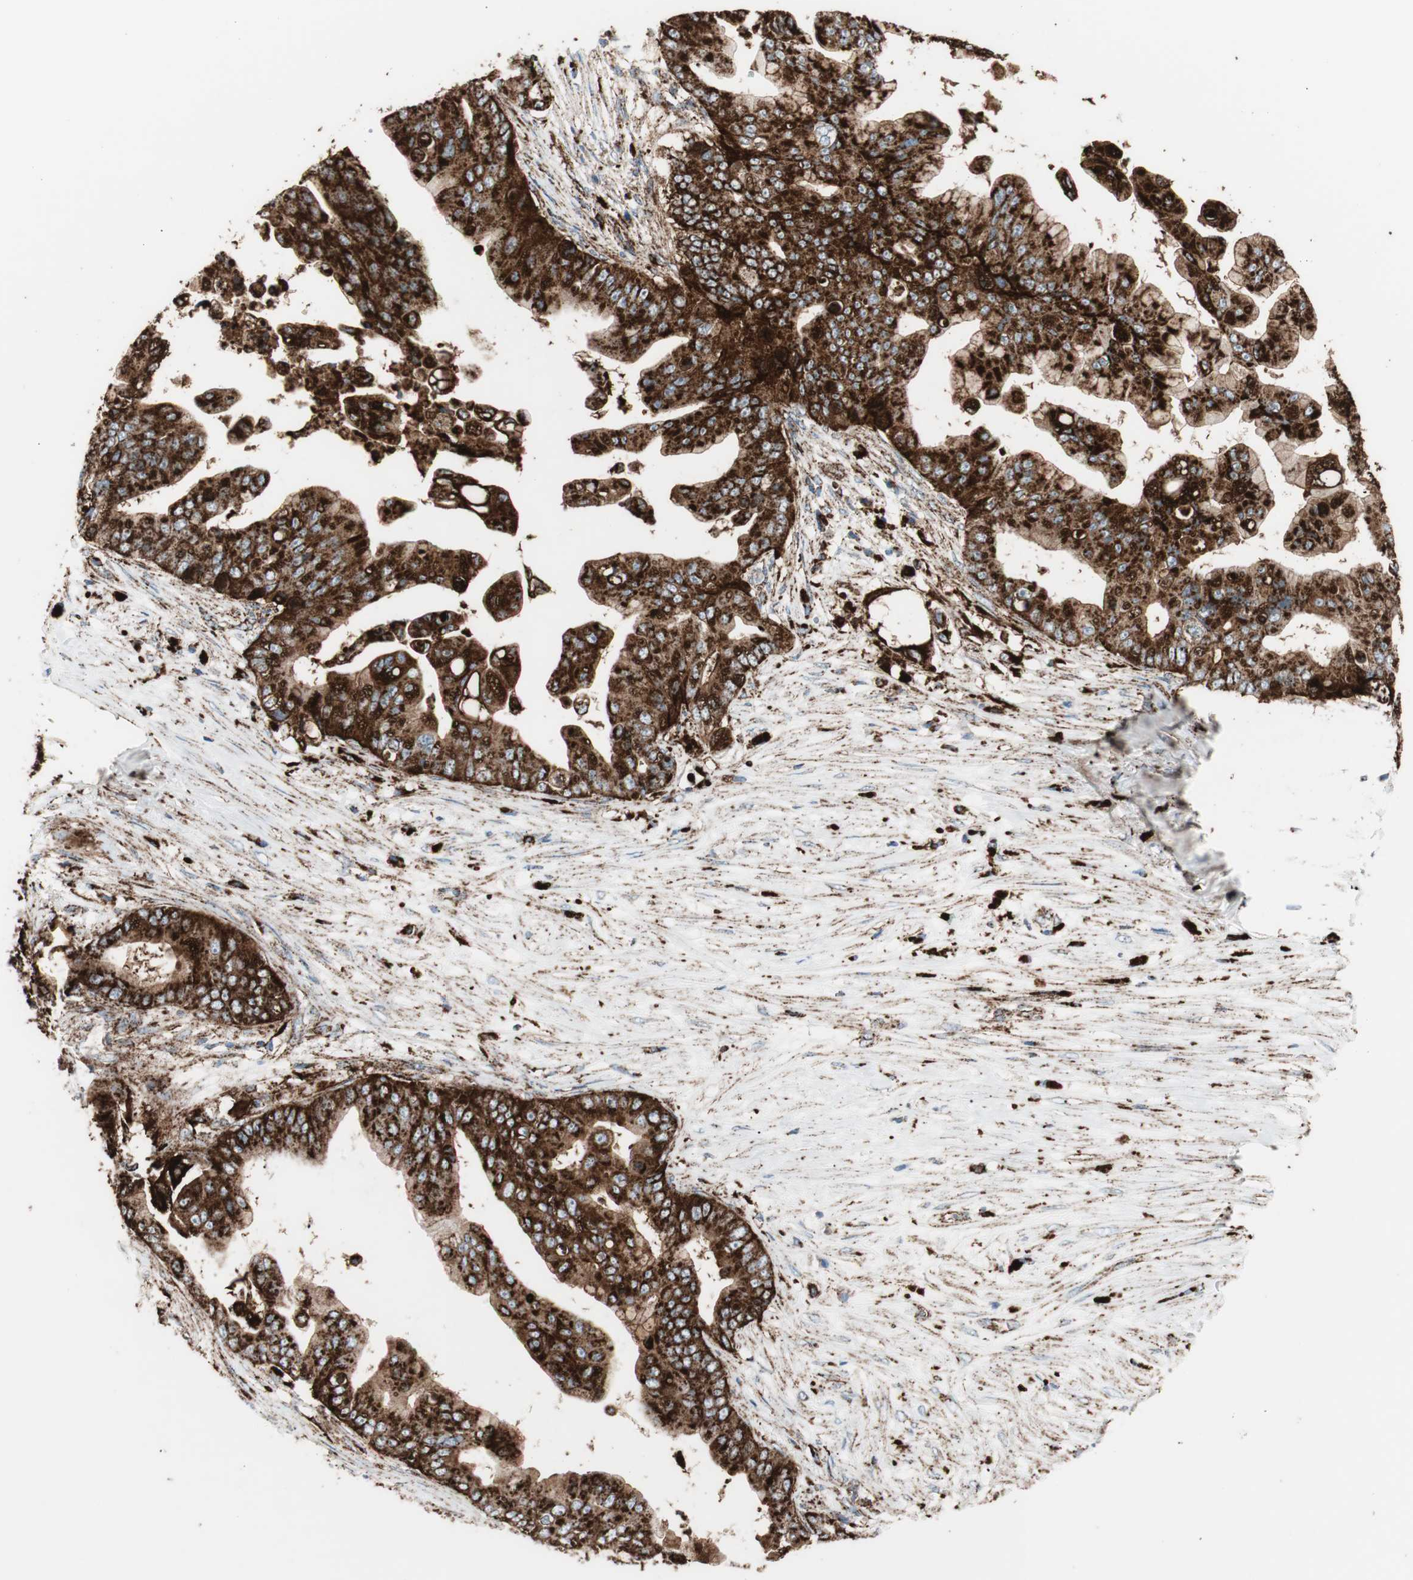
{"staining": {"intensity": "strong", "quantity": ">75%", "location": "cytoplasmic/membranous"}, "tissue": "pancreatic cancer", "cell_type": "Tumor cells", "image_type": "cancer", "snomed": [{"axis": "morphology", "description": "Adenocarcinoma, NOS"}, {"axis": "topography", "description": "Pancreas"}], "caption": "There is high levels of strong cytoplasmic/membranous expression in tumor cells of pancreatic cancer, as demonstrated by immunohistochemical staining (brown color).", "gene": "LAMP1", "patient": {"sex": "female", "age": 75}}